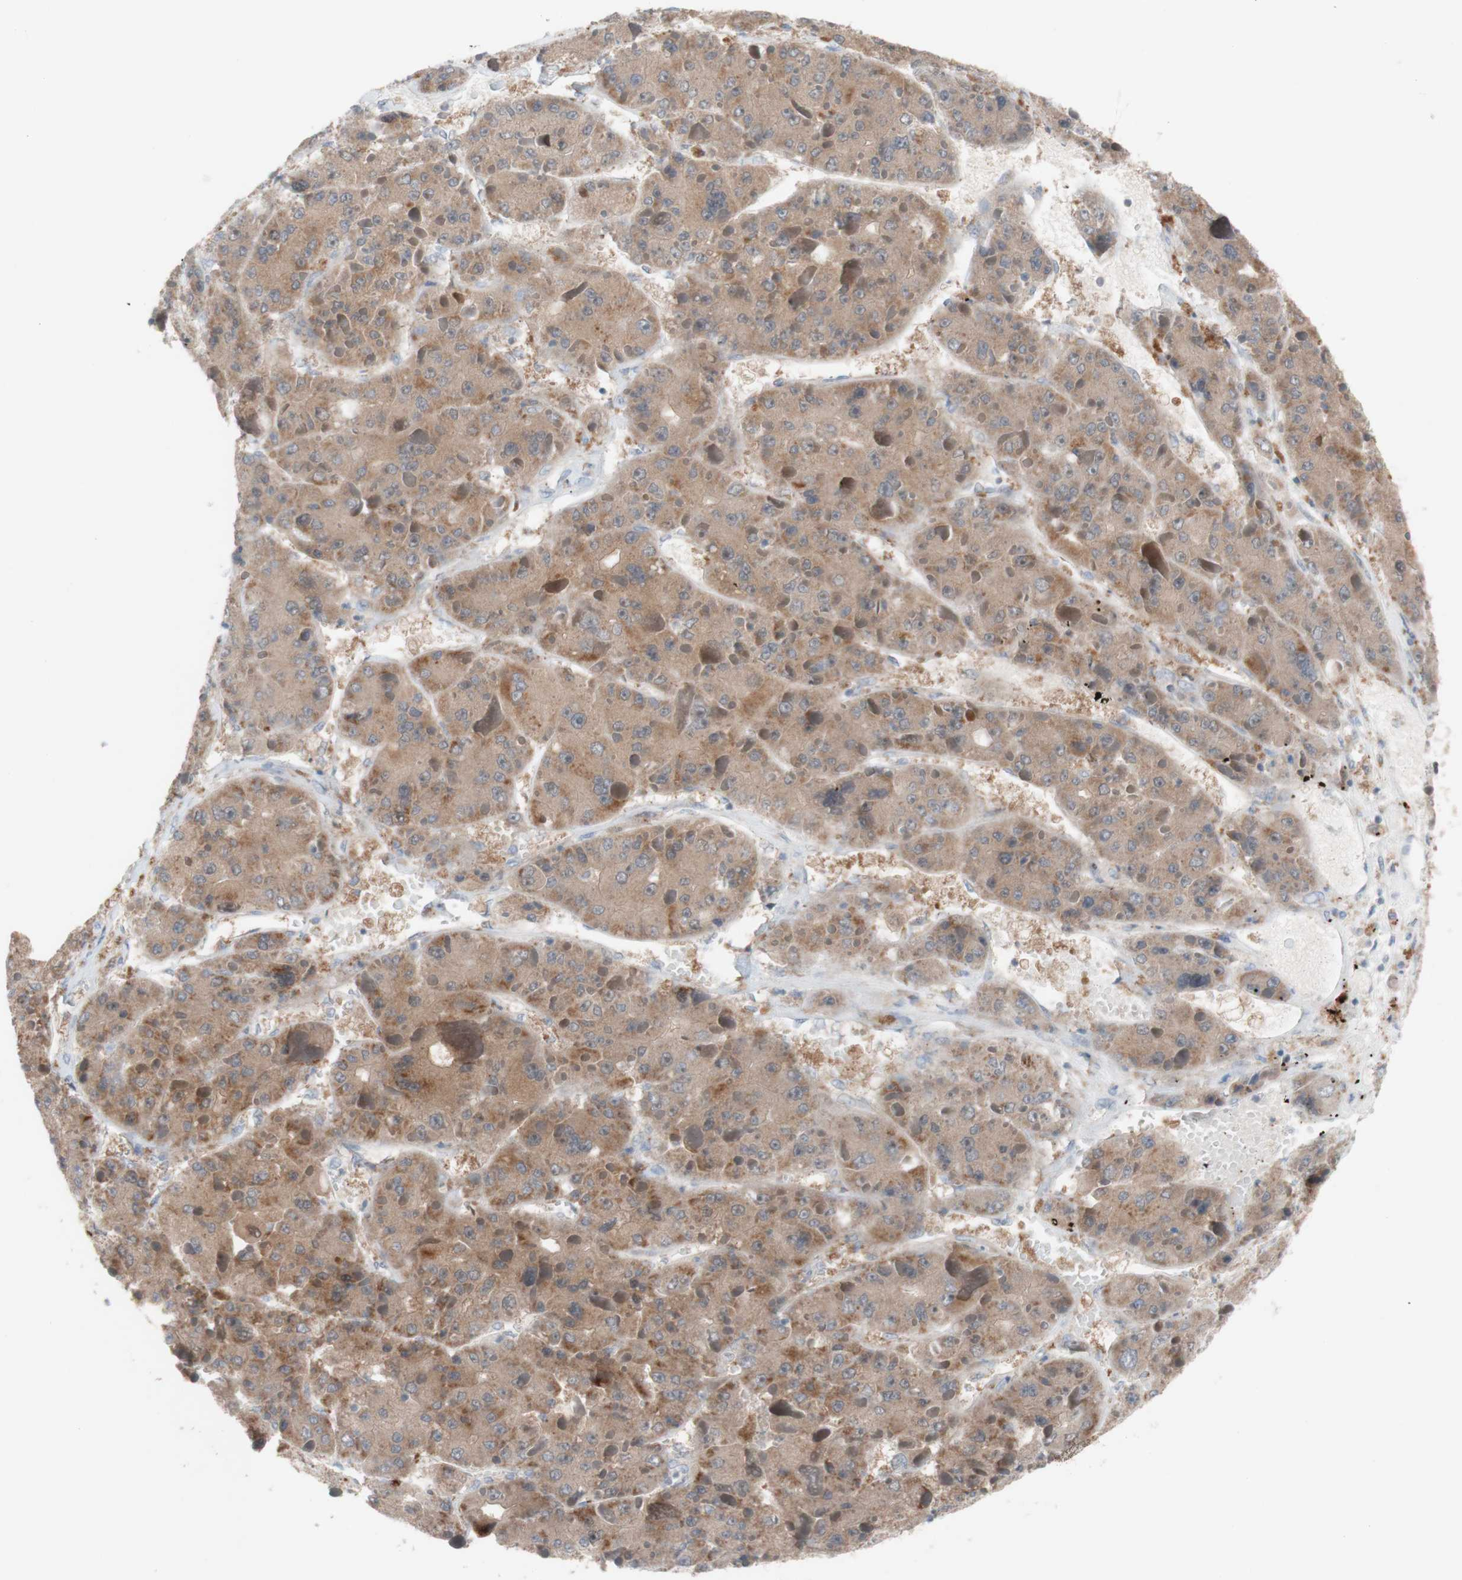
{"staining": {"intensity": "moderate", "quantity": ">75%", "location": "cytoplasmic/membranous"}, "tissue": "liver cancer", "cell_type": "Tumor cells", "image_type": "cancer", "snomed": [{"axis": "morphology", "description": "Carcinoma, Hepatocellular, NOS"}, {"axis": "topography", "description": "Liver"}], "caption": "A histopathology image of human liver cancer stained for a protein reveals moderate cytoplasmic/membranous brown staining in tumor cells.", "gene": "PEX2", "patient": {"sex": "female", "age": 73}}